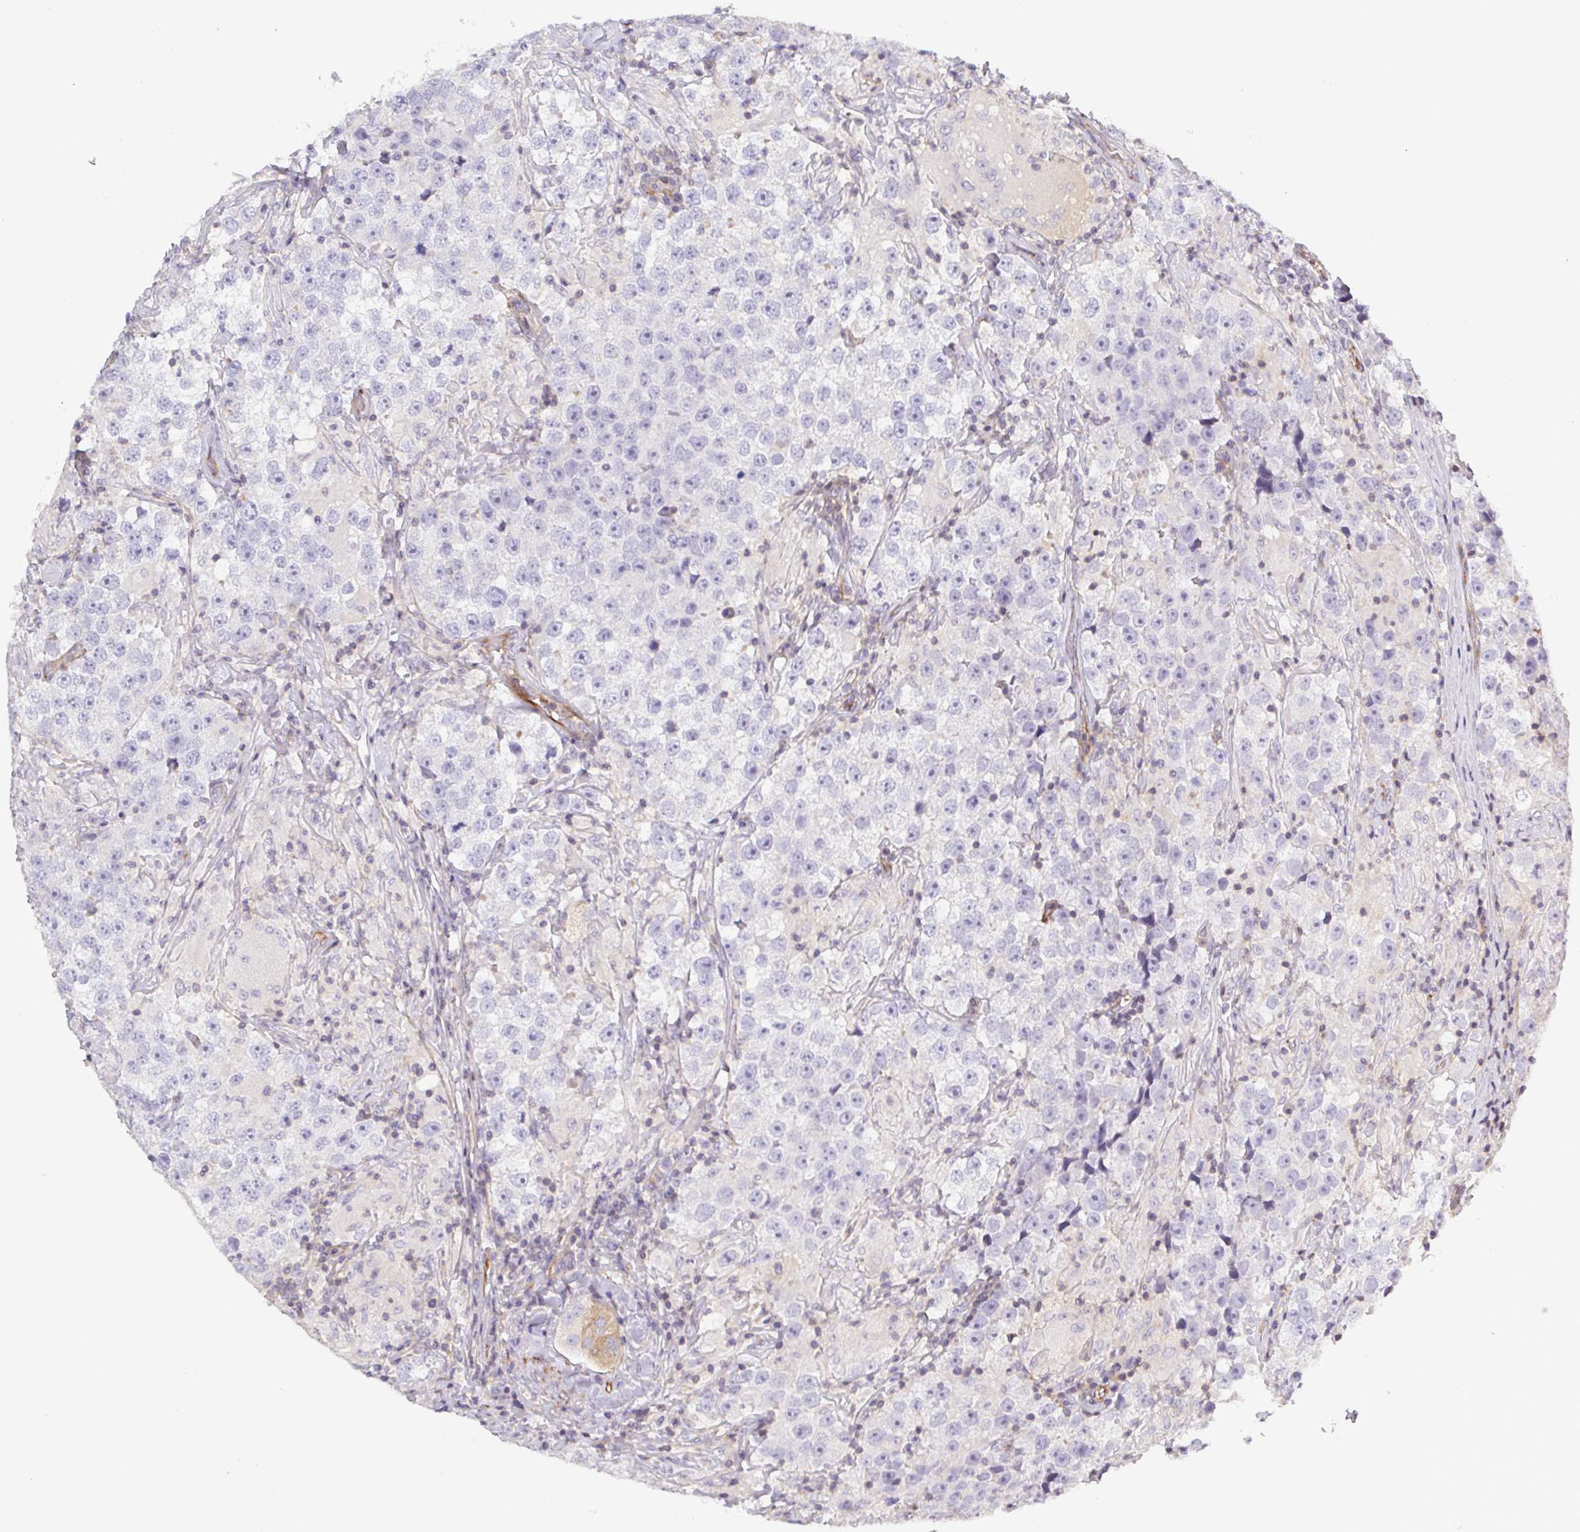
{"staining": {"intensity": "negative", "quantity": "none", "location": "none"}, "tissue": "testis cancer", "cell_type": "Tumor cells", "image_type": "cancer", "snomed": [{"axis": "morphology", "description": "Seminoma, NOS"}, {"axis": "topography", "description": "Testis"}], "caption": "The image reveals no staining of tumor cells in seminoma (testis). (Stains: DAB (3,3'-diaminobenzidine) immunohistochemistry with hematoxylin counter stain, Microscopy: brightfield microscopy at high magnification).", "gene": "SHISA7", "patient": {"sex": "male", "age": 46}}